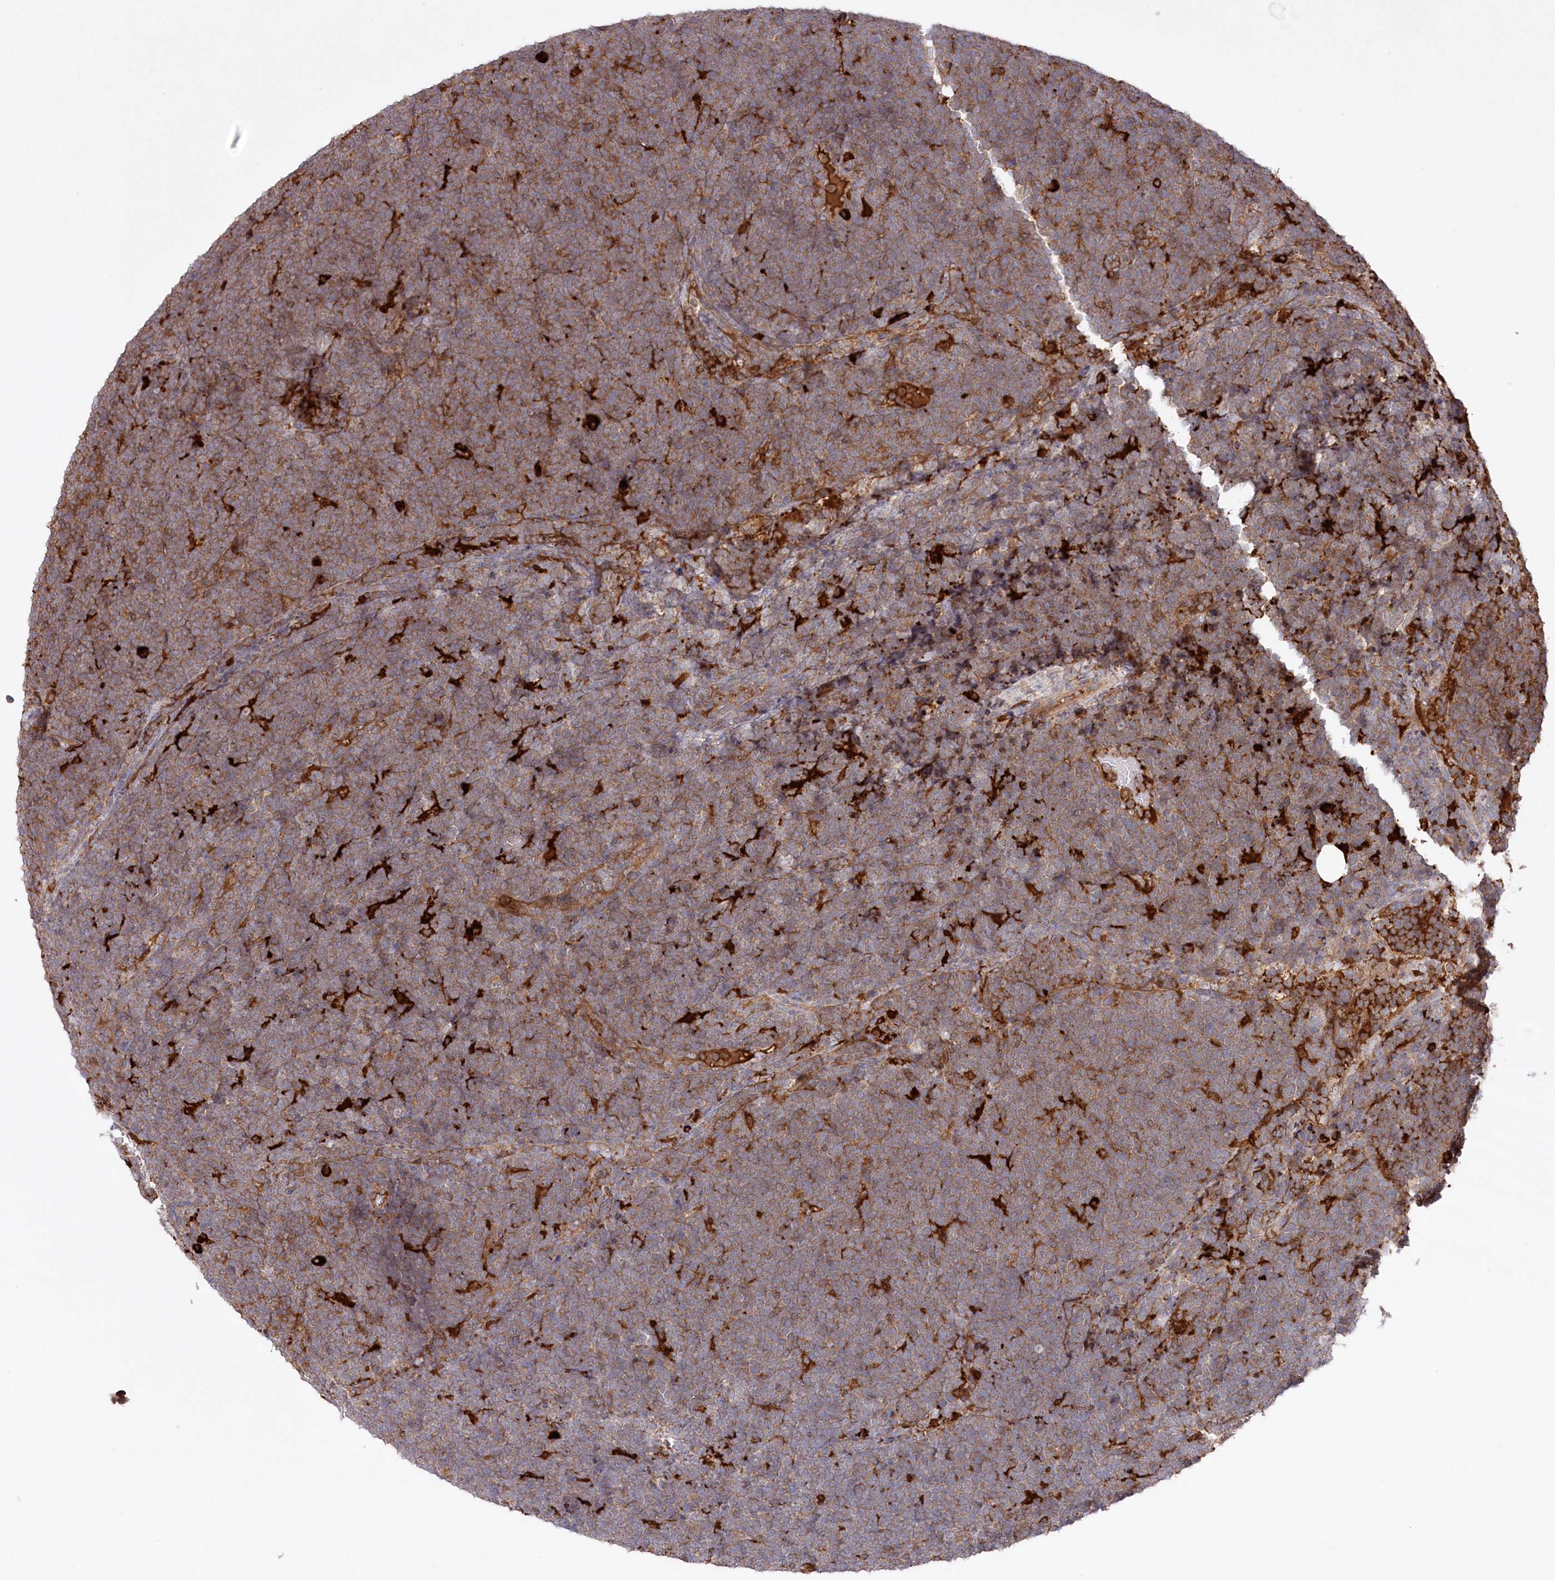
{"staining": {"intensity": "moderate", "quantity": ">75%", "location": "cytoplasmic/membranous"}, "tissue": "lymphoma", "cell_type": "Tumor cells", "image_type": "cancer", "snomed": [{"axis": "morphology", "description": "Malignant lymphoma, non-Hodgkin's type, High grade"}, {"axis": "topography", "description": "Lymph node"}], "caption": "High-magnification brightfield microscopy of lymphoma stained with DAB (3,3'-diaminobenzidine) (brown) and counterstained with hematoxylin (blue). tumor cells exhibit moderate cytoplasmic/membranous expression is seen in approximately>75% of cells. The protein is stained brown, and the nuclei are stained in blue (DAB IHC with brightfield microscopy, high magnification).", "gene": "PPP1R21", "patient": {"sex": "male", "age": 13}}